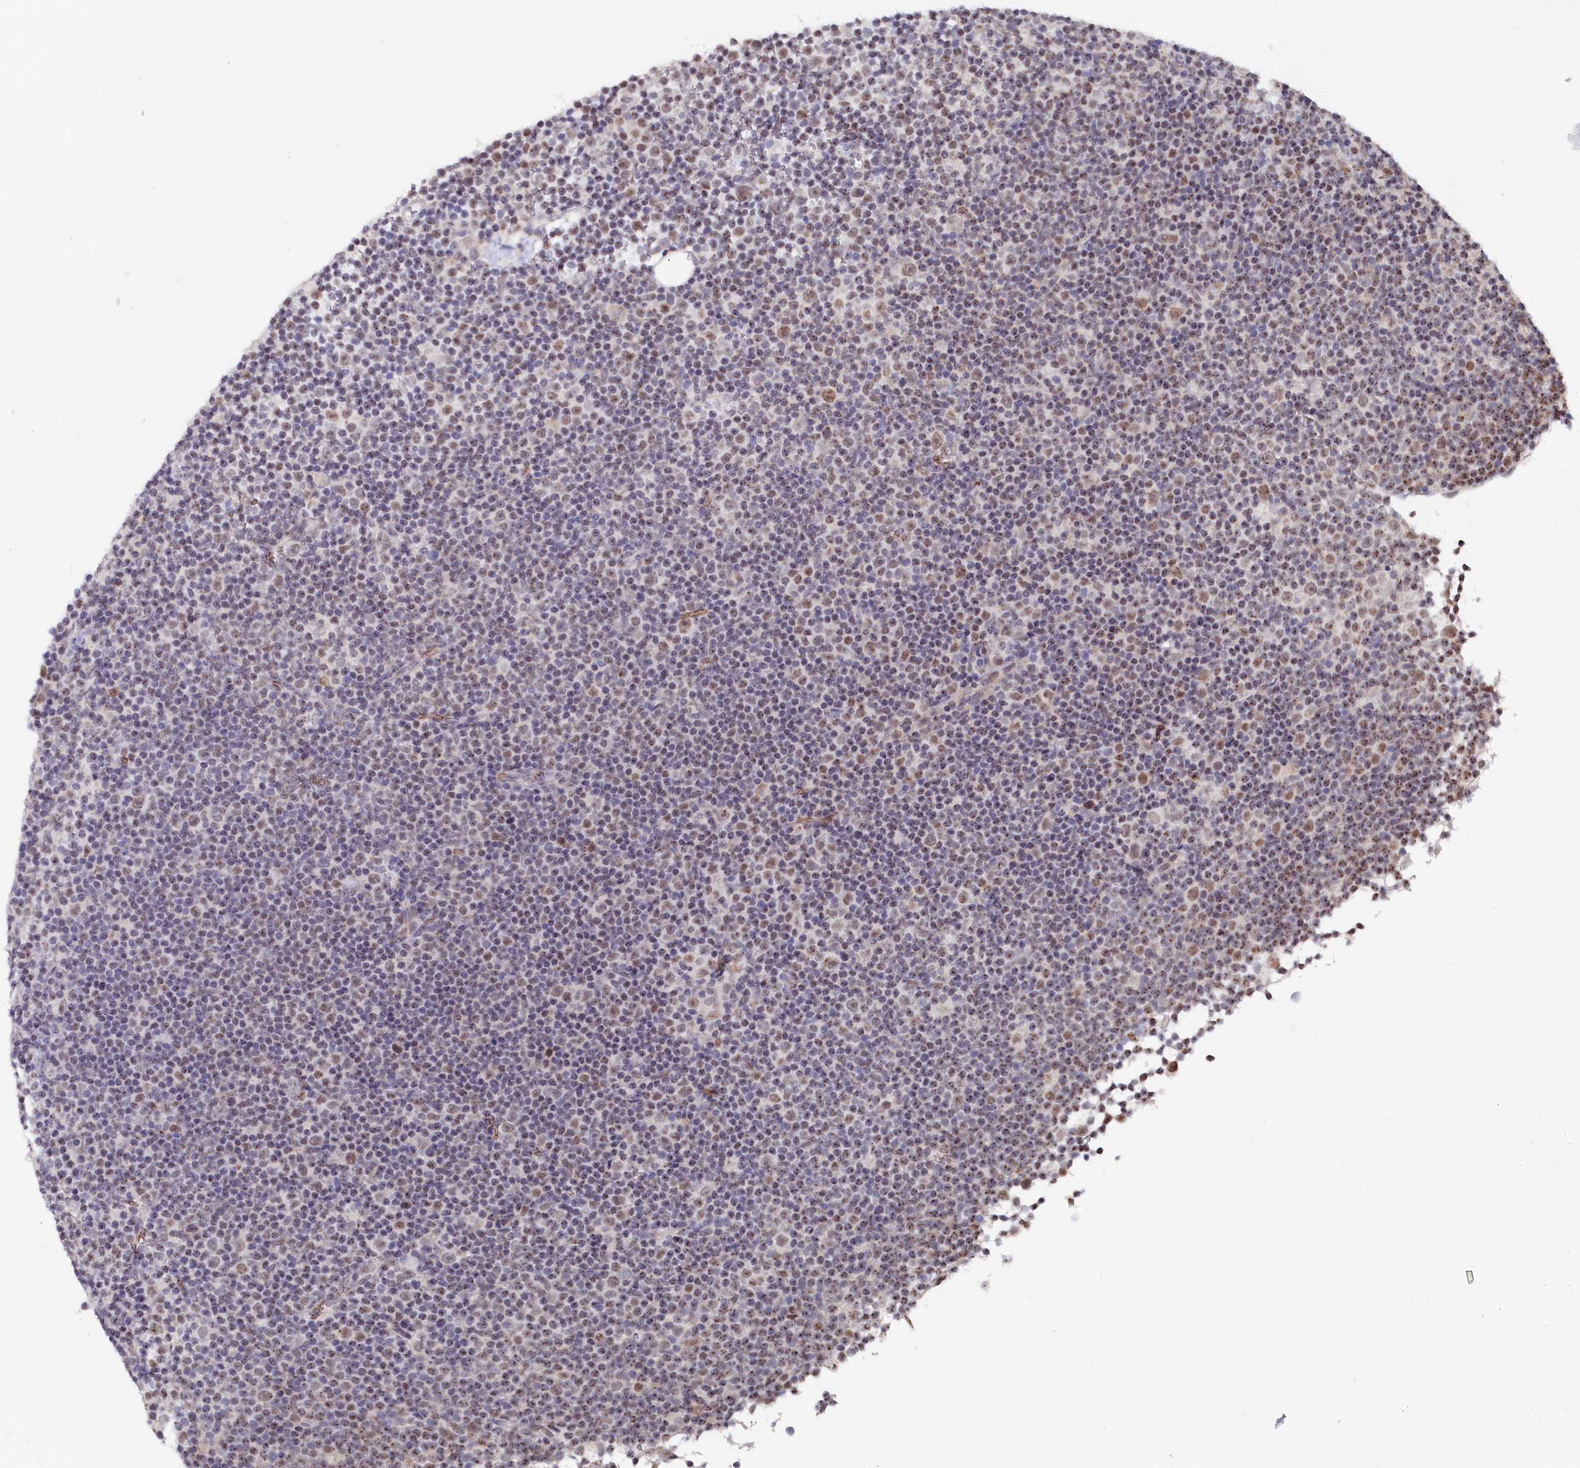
{"staining": {"intensity": "weak", "quantity": "25%-75%", "location": "nuclear"}, "tissue": "lymphoma", "cell_type": "Tumor cells", "image_type": "cancer", "snomed": [{"axis": "morphology", "description": "Malignant lymphoma, non-Hodgkin's type, Low grade"}, {"axis": "topography", "description": "Lymph node"}], "caption": "Weak nuclear staining is present in approximately 25%-75% of tumor cells in low-grade malignant lymphoma, non-Hodgkin's type. The protein of interest is stained brown, and the nuclei are stained in blue (DAB (3,3'-diaminobenzidine) IHC with brightfield microscopy, high magnification).", "gene": "TIGD4", "patient": {"sex": "female", "age": 67}}